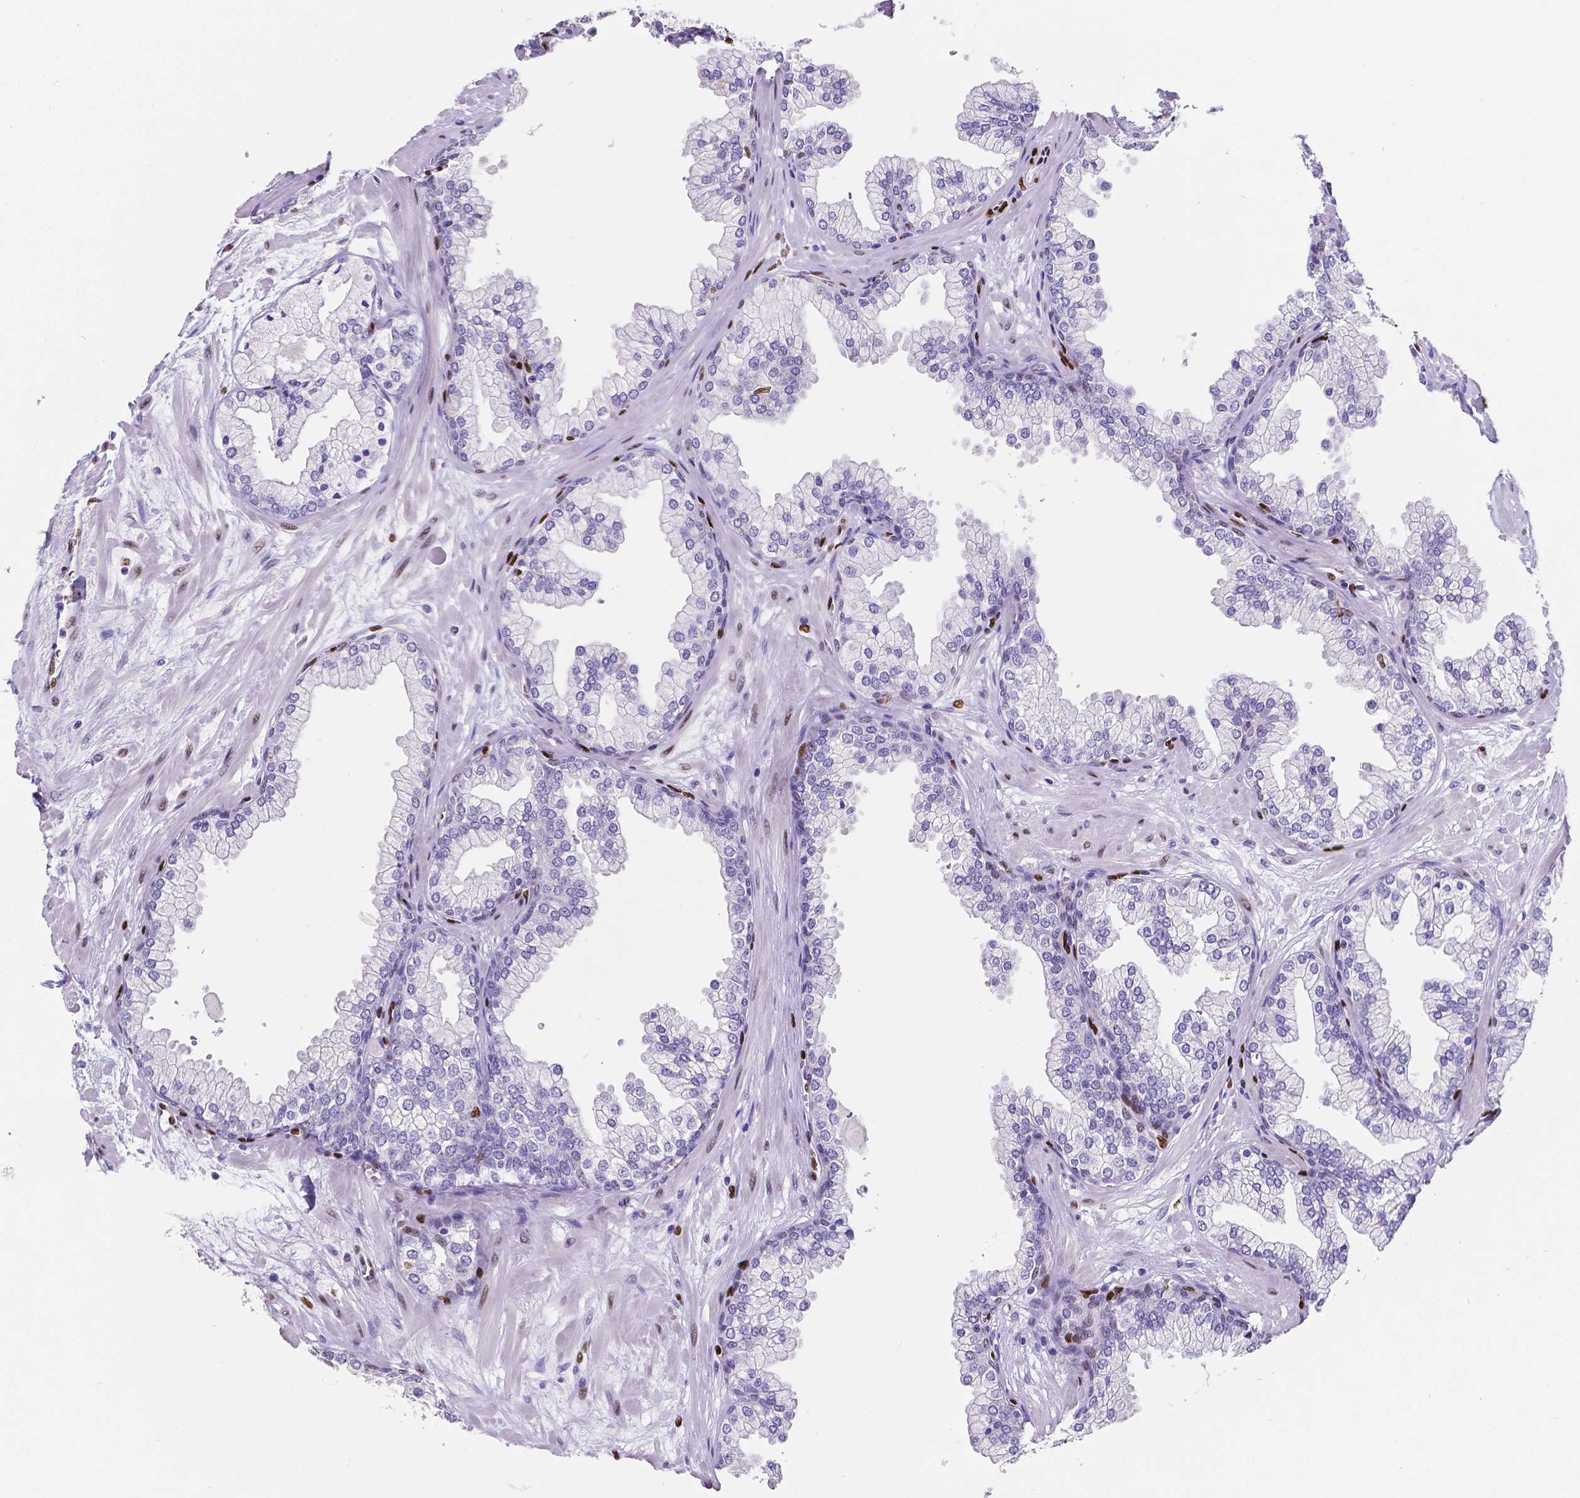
{"staining": {"intensity": "negative", "quantity": "none", "location": "none"}, "tissue": "prostate", "cell_type": "Glandular cells", "image_type": "normal", "snomed": [{"axis": "morphology", "description": "Normal tissue, NOS"}, {"axis": "topography", "description": "Prostate"}, {"axis": "topography", "description": "Peripheral nerve tissue"}], "caption": "The micrograph reveals no staining of glandular cells in unremarkable prostate.", "gene": "MEF2C", "patient": {"sex": "male", "age": 61}}